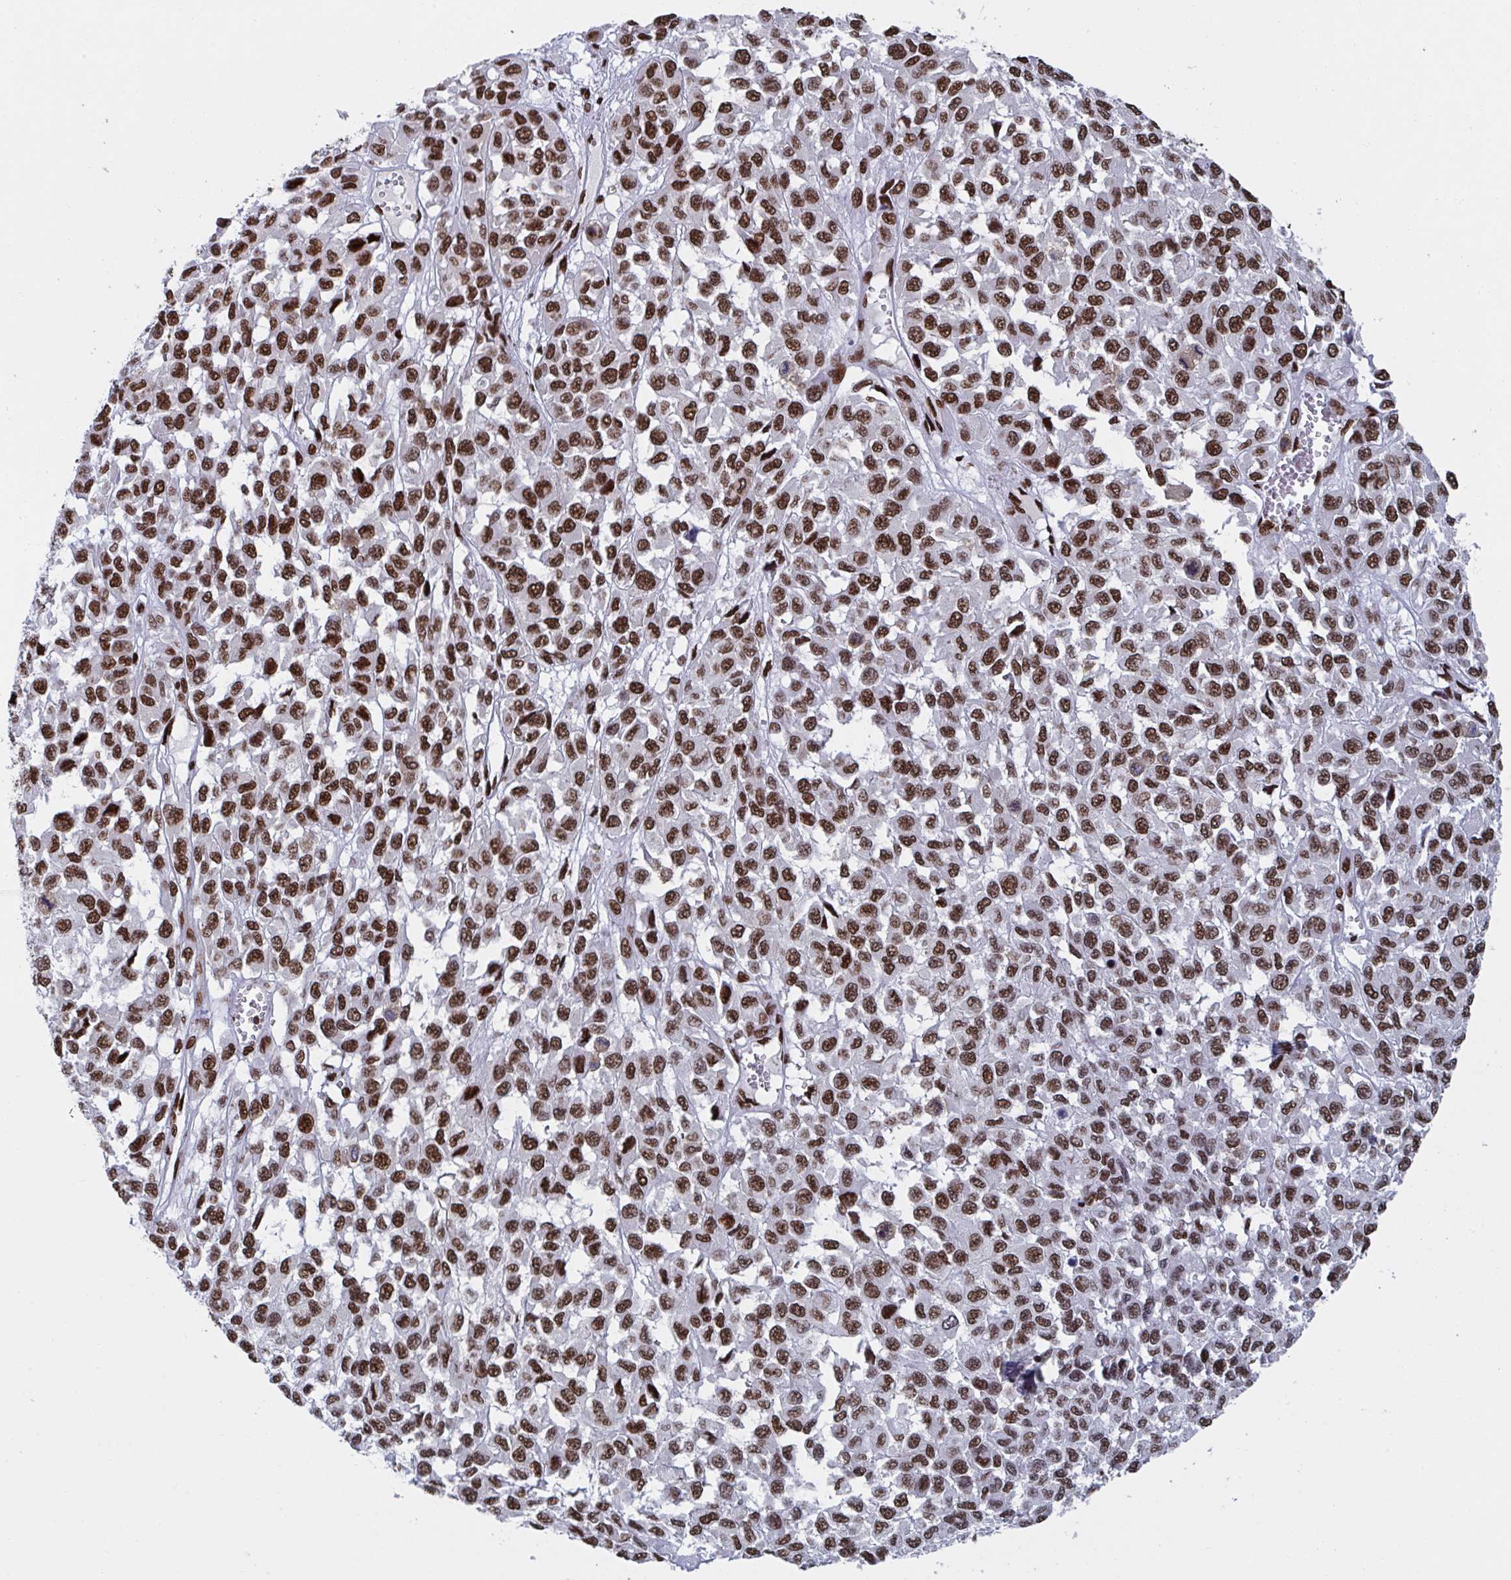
{"staining": {"intensity": "strong", "quantity": ">75%", "location": "nuclear"}, "tissue": "melanoma", "cell_type": "Tumor cells", "image_type": "cancer", "snomed": [{"axis": "morphology", "description": "Malignant melanoma, NOS"}, {"axis": "topography", "description": "Skin"}], "caption": "Human melanoma stained with a brown dye shows strong nuclear positive expression in about >75% of tumor cells.", "gene": "ZNF607", "patient": {"sex": "male", "age": 62}}